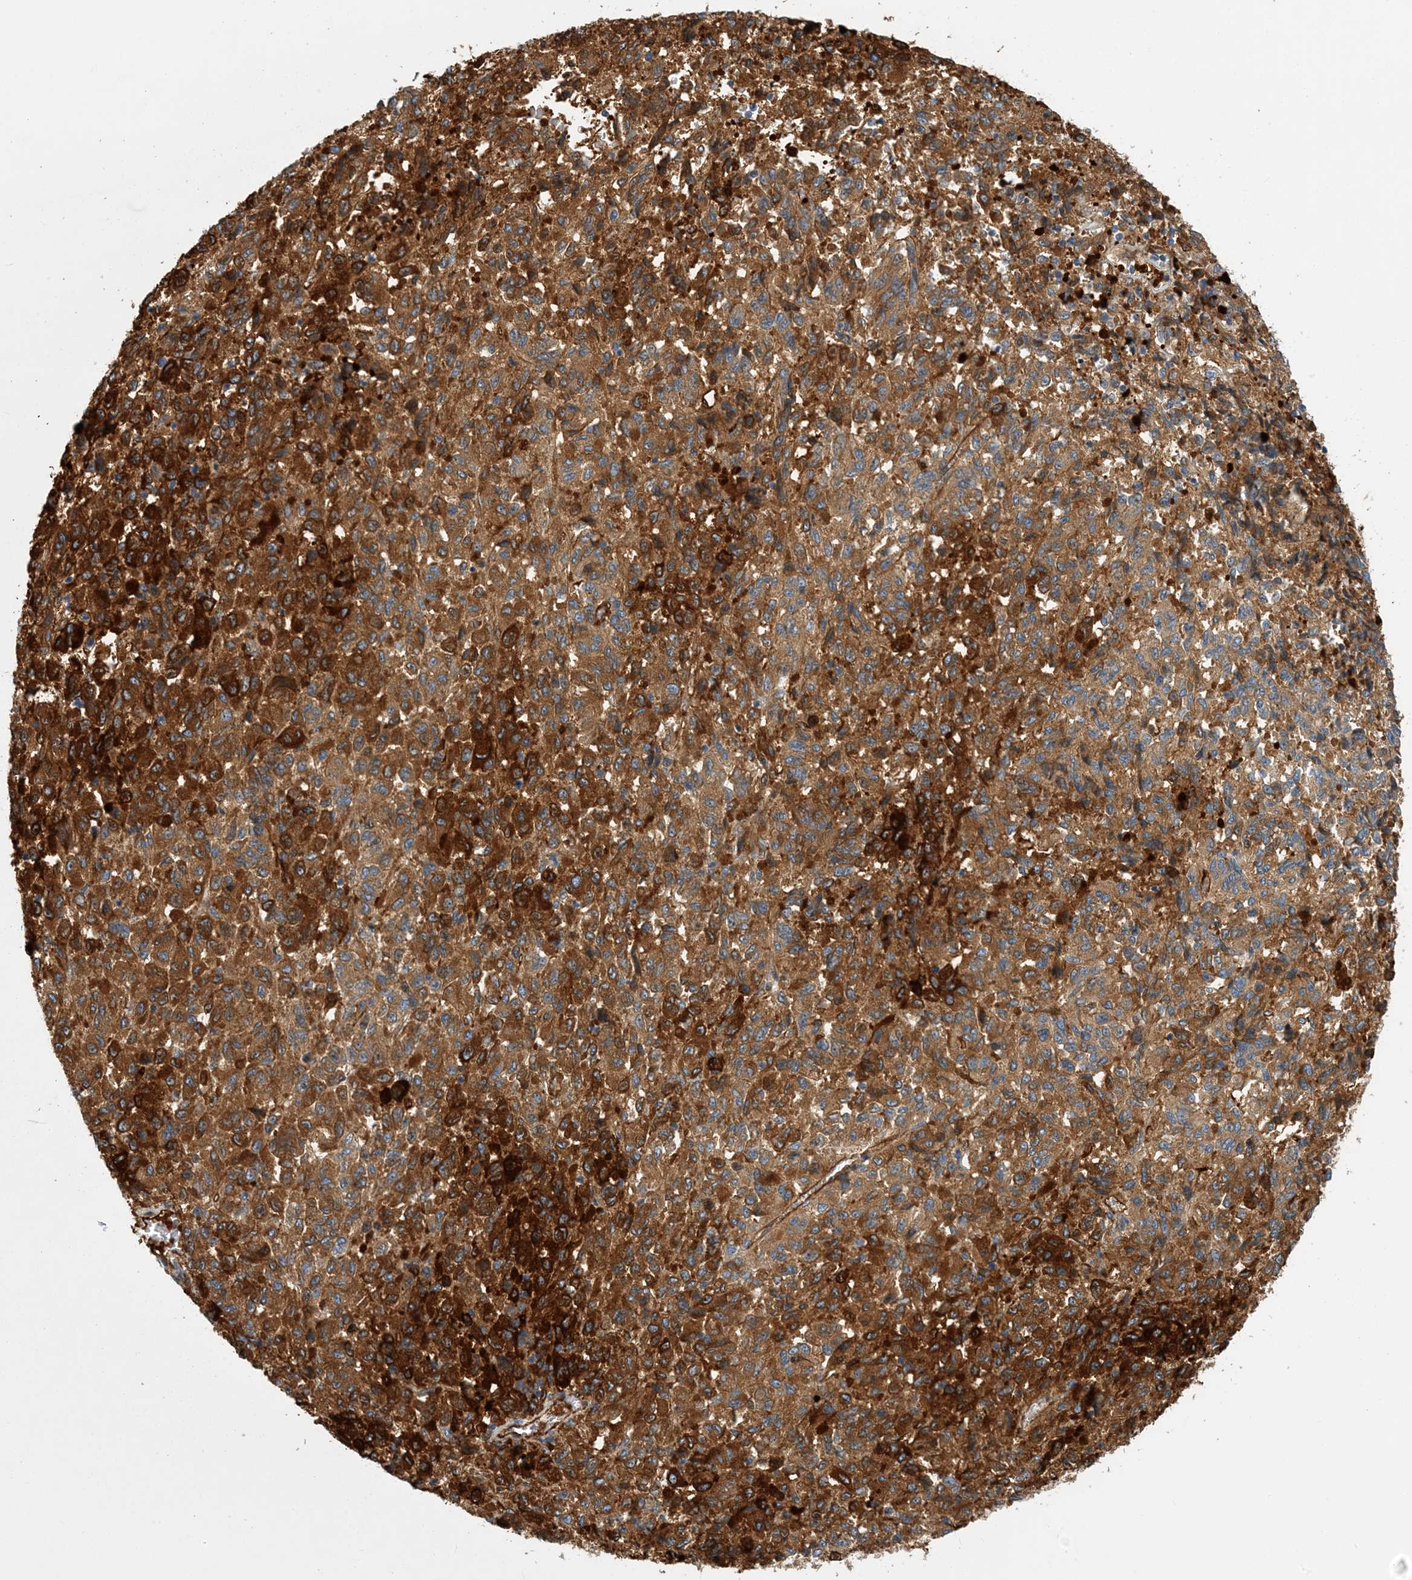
{"staining": {"intensity": "strong", "quantity": ">75%", "location": "cytoplasmic/membranous"}, "tissue": "melanoma", "cell_type": "Tumor cells", "image_type": "cancer", "snomed": [{"axis": "morphology", "description": "Malignant melanoma, Metastatic site"}, {"axis": "topography", "description": "Lung"}], "caption": "Tumor cells demonstrate high levels of strong cytoplasmic/membranous staining in approximately >75% of cells in melanoma. Immunohistochemistry stains the protein in brown and the nuclei are stained blue.", "gene": "PCDHA2", "patient": {"sex": "male", "age": 64}}